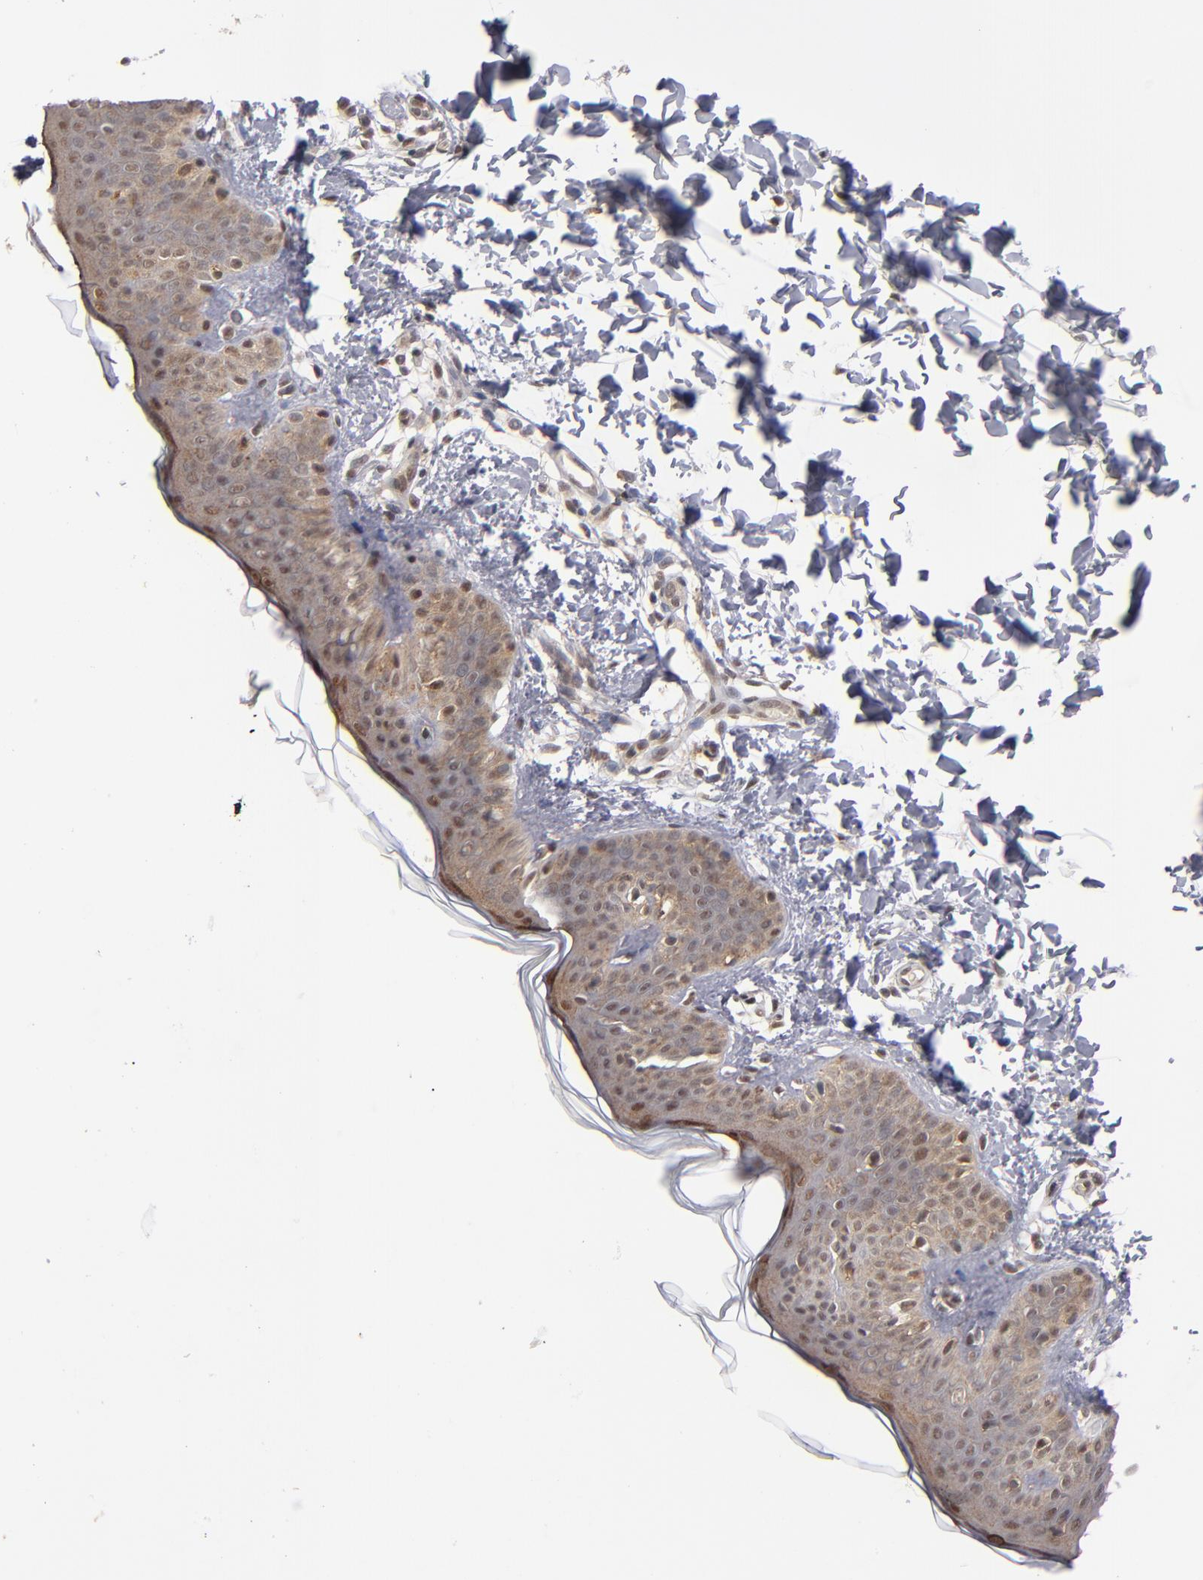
{"staining": {"intensity": "moderate", "quantity": ">75%", "location": "cytoplasmic/membranous,nuclear"}, "tissue": "skin", "cell_type": "Fibroblasts", "image_type": "normal", "snomed": [{"axis": "morphology", "description": "Normal tissue, NOS"}, {"axis": "topography", "description": "Skin"}], "caption": "The image reveals staining of benign skin, revealing moderate cytoplasmic/membranous,nuclear protein staining (brown color) within fibroblasts. (DAB (3,3'-diaminobenzidine) IHC with brightfield microscopy, high magnification).", "gene": "HUWE1", "patient": {"sex": "female", "age": 4}}